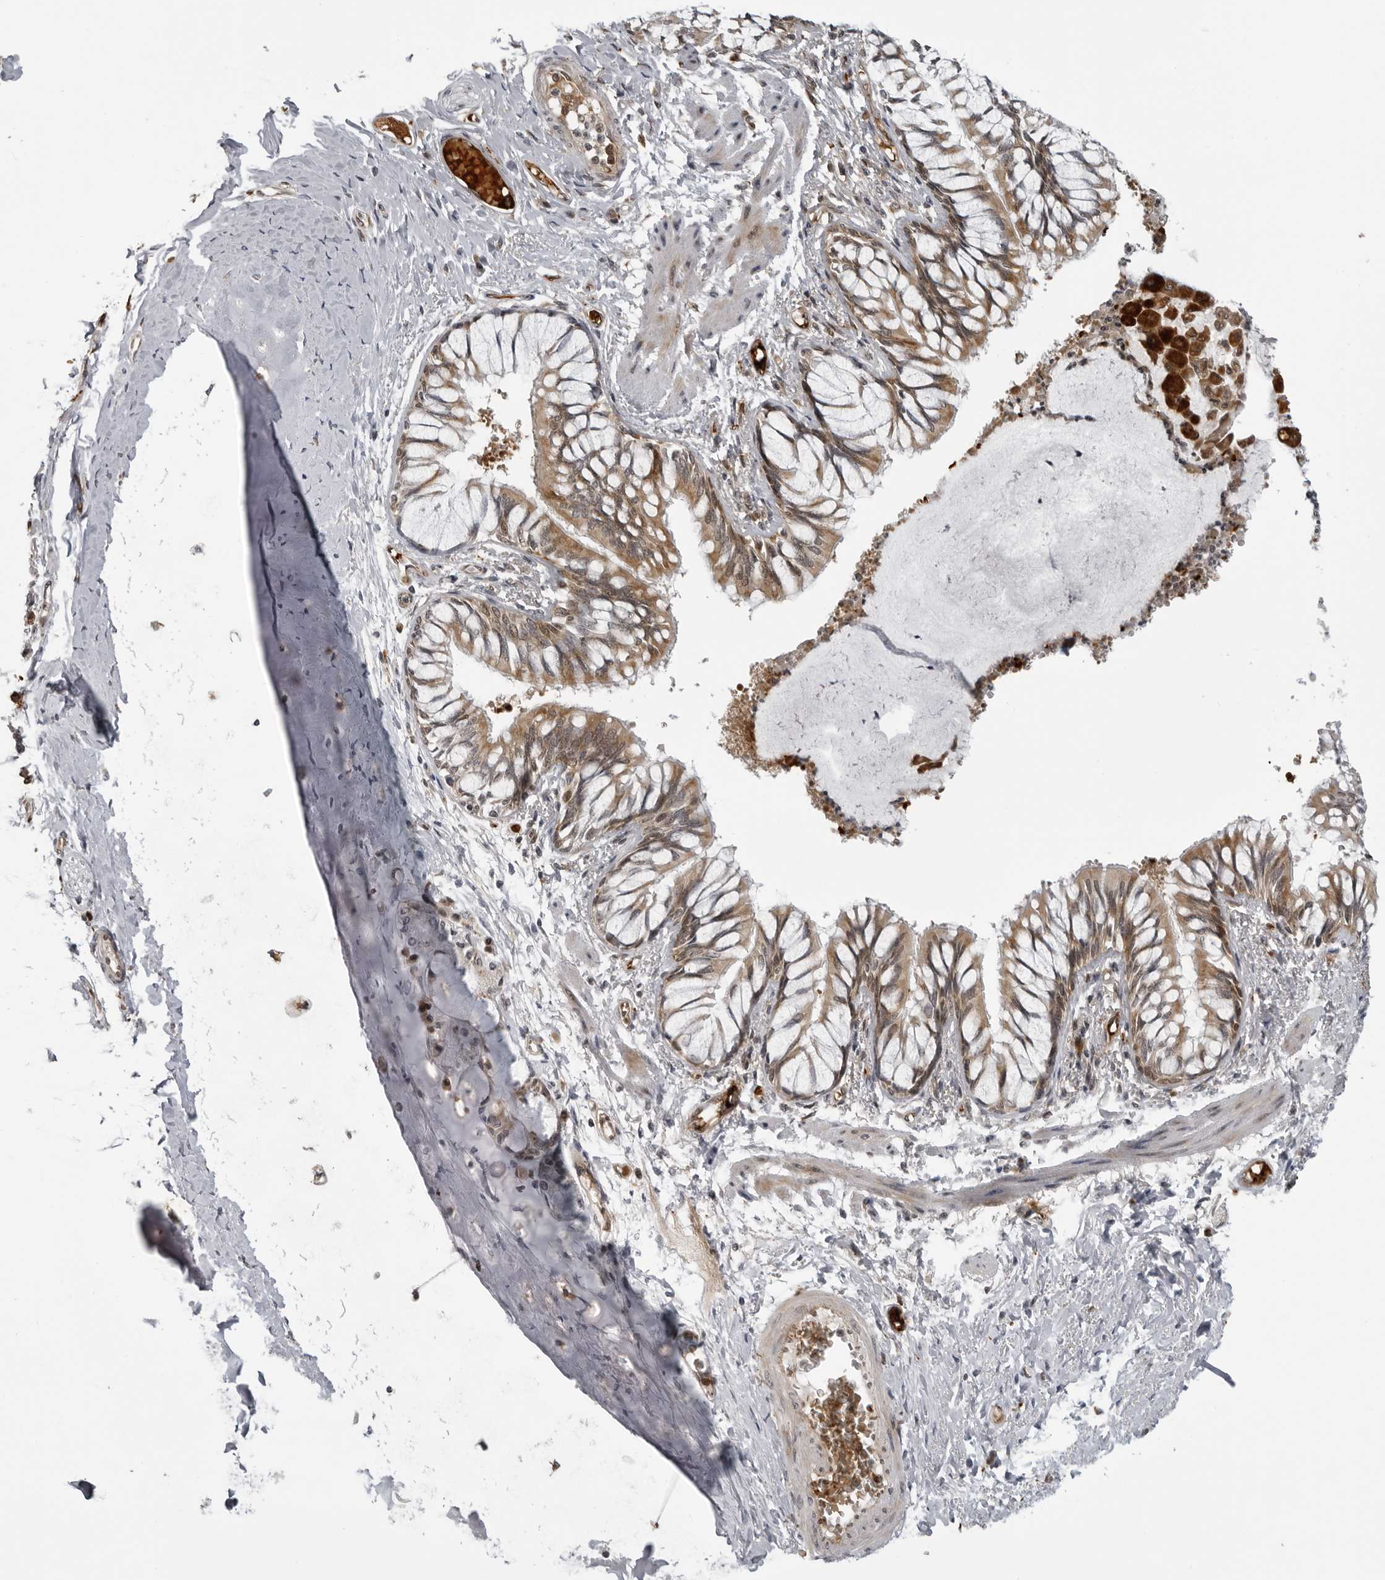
{"staining": {"intensity": "strong", "quantity": ">75%", "location": "cytoplasmic/membranous"}, "tissue": "bronchus", "cell_type": "Respiratory epithelial cells", "image_type": "normal", "snomed": [{"axis": "morphology", "description": "Normal tissue, NOS"}, {"axis": "topography", "description": "Cartilage tissue"}, {"axis": "topography", "description": "Bronchus"}, {"axis": "topography", "description": "Lung"}], "caption": "Respiratory epithelial cells exhibit high levels of strong cytoplasmic/membranous expression in about >75% of cells in unremarkable bronchus.", "gene": "THOP1", "patient": {"sex": "female", "age": 49}}